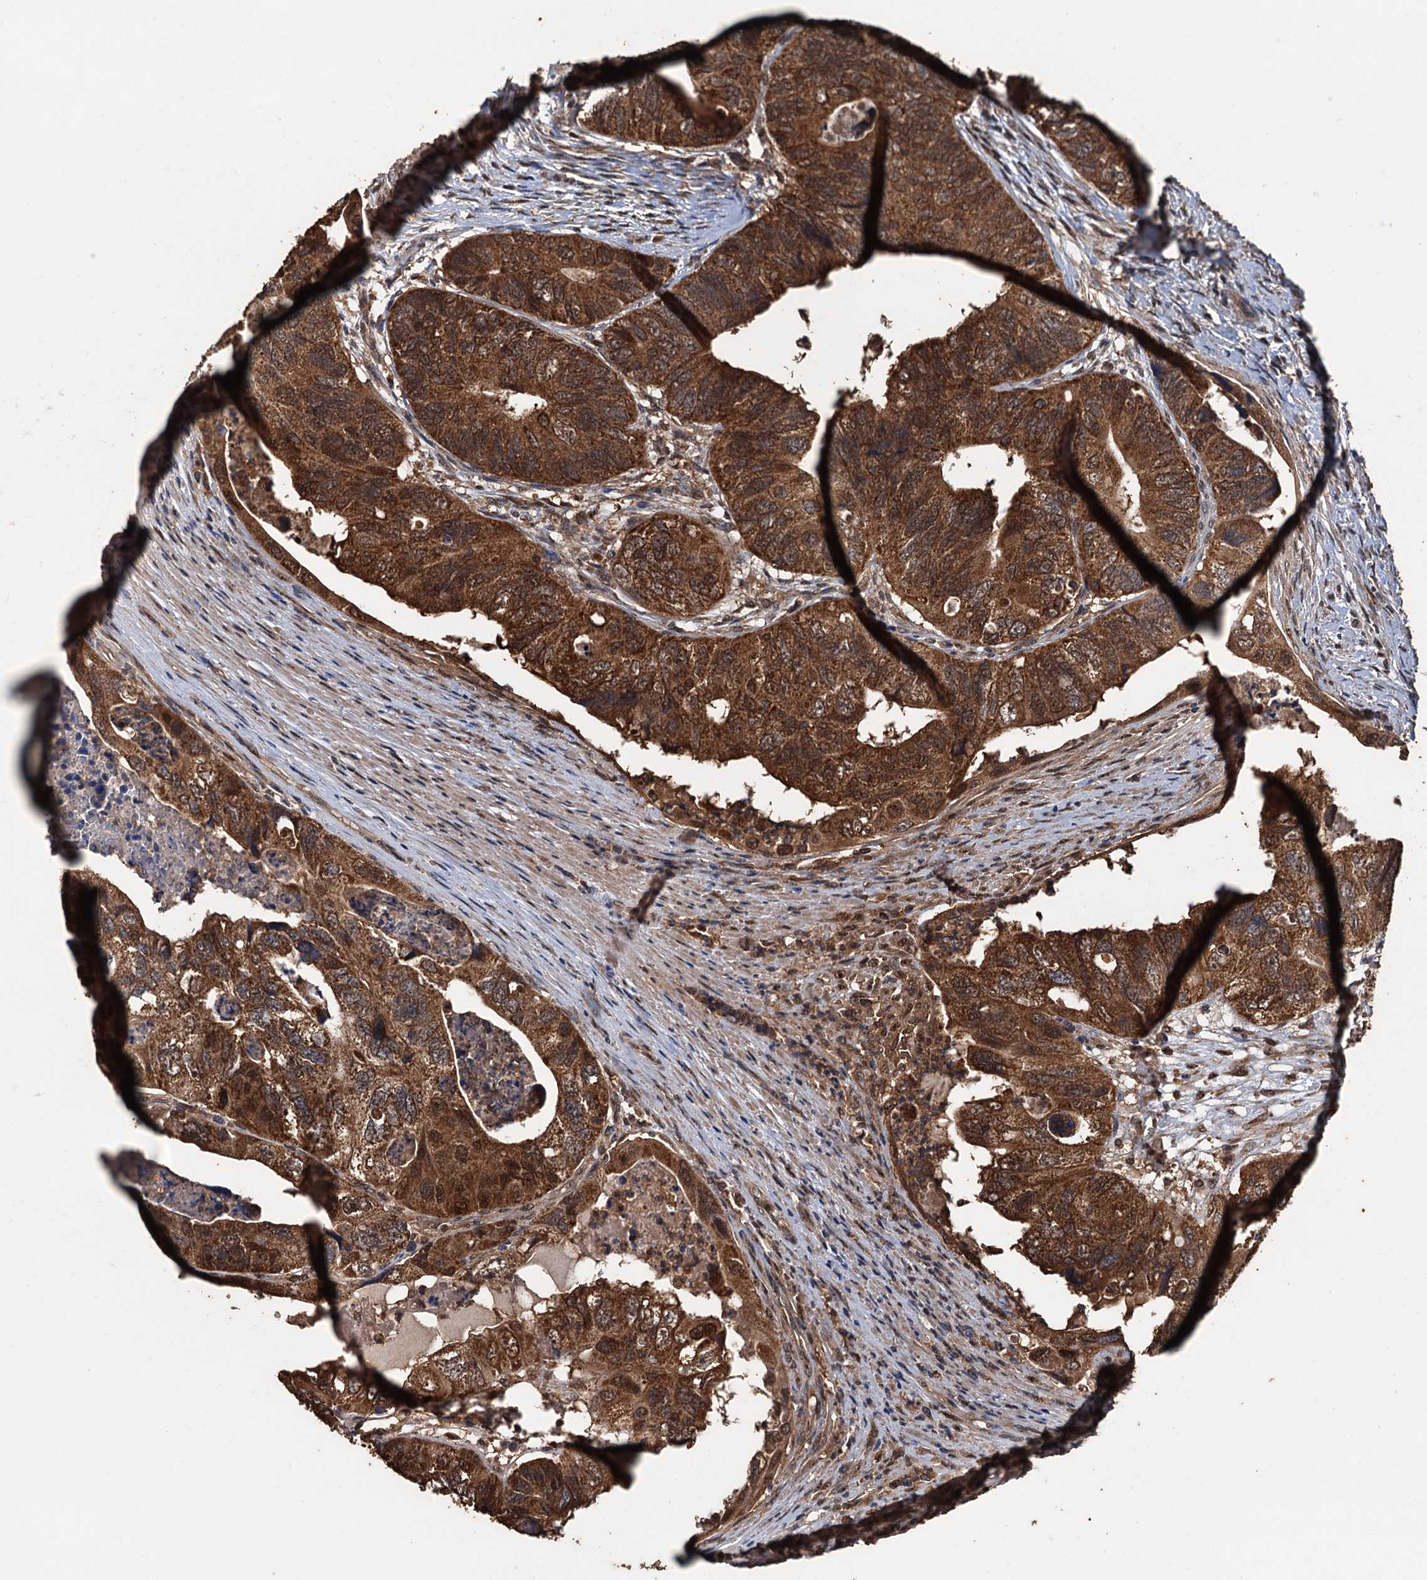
{"staining": {"intensity": "strong", "quantity": ">75%", "location": "cytoplasmic/membranous"}, "tissue": "colorectal cancer", "cell_type": "Tumor cells", "image_type": "cancer", "snomed": [{"axis": "morphology", "description": "Adenocarcinoma, NOS"}, {"axis": "topography", "description": "Rectum"}], "caption": "Brown immunohistochemical staining in adenocarcinoma (colorectal) displays strong cytoplasmic/membranous staining in approximately >75% of tumor cells. (Brightfield microscopy of DAB IHC at high magnification).", "gene": "PSMD9", "patient": {"sex": "male", "age": 63}}